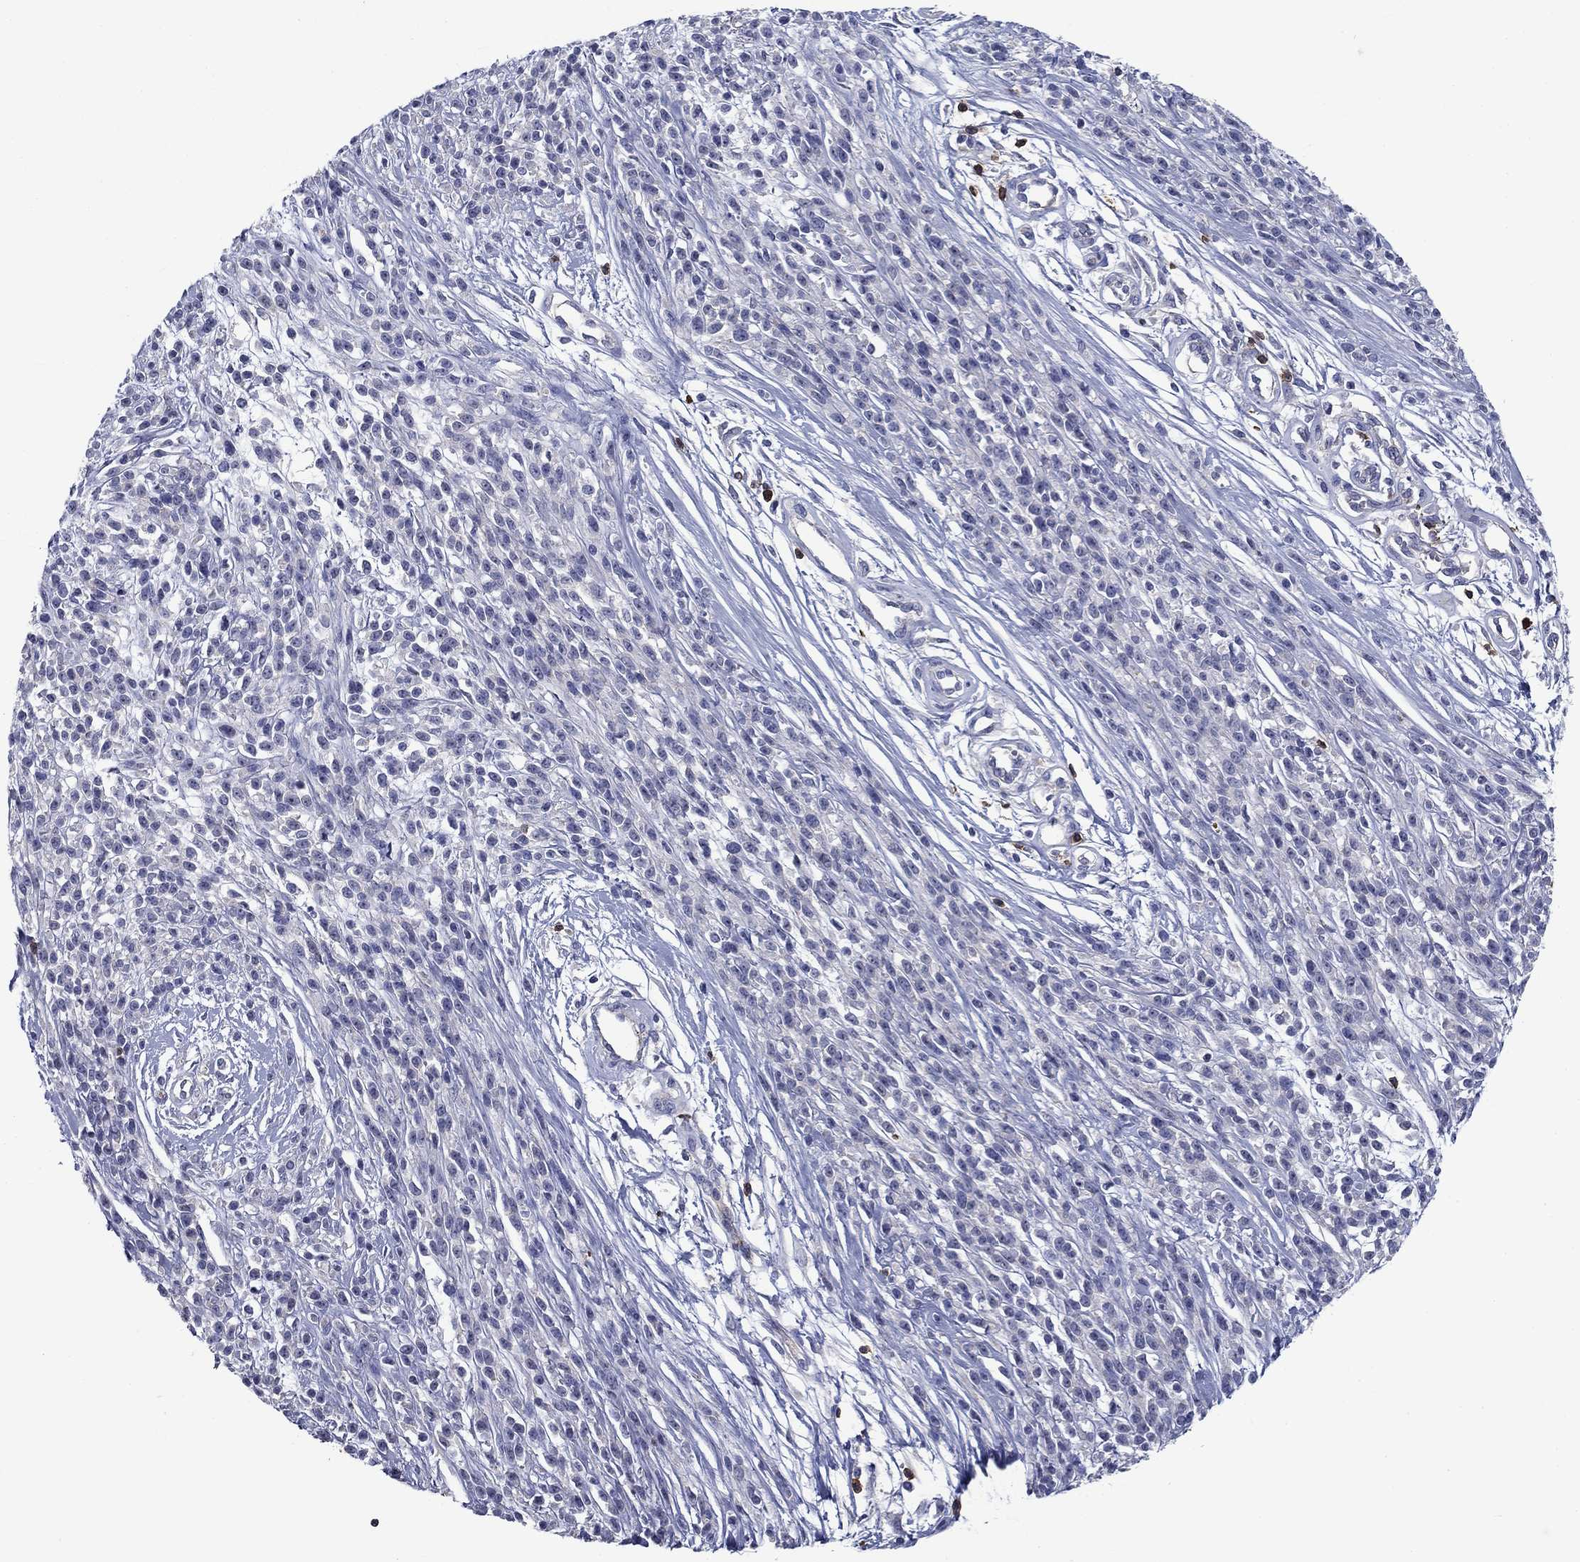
{"staining": {"intensity": "negative", "quantity": "none", "location": "none"}, "tissue": "melanoma", "cell_type": "Tumor cells", "image_type": "cancer", "snomed": [{"axis": "morphology", "description": "Malignant melanoma, NOS"}, {"axis": "topography", "description": "Skin"}, {"axis": "topography", "description": "Skin of trunk"}], "caption": "Immunohistochemical staining of melanoma shows no significant positivity in tumor cells. The staining is performed using DAB brown chromogen with nuclei counter-stained in using hematoxylin.", "gene": "SIT1", "patient": {"sex": "male", "age": 74}}